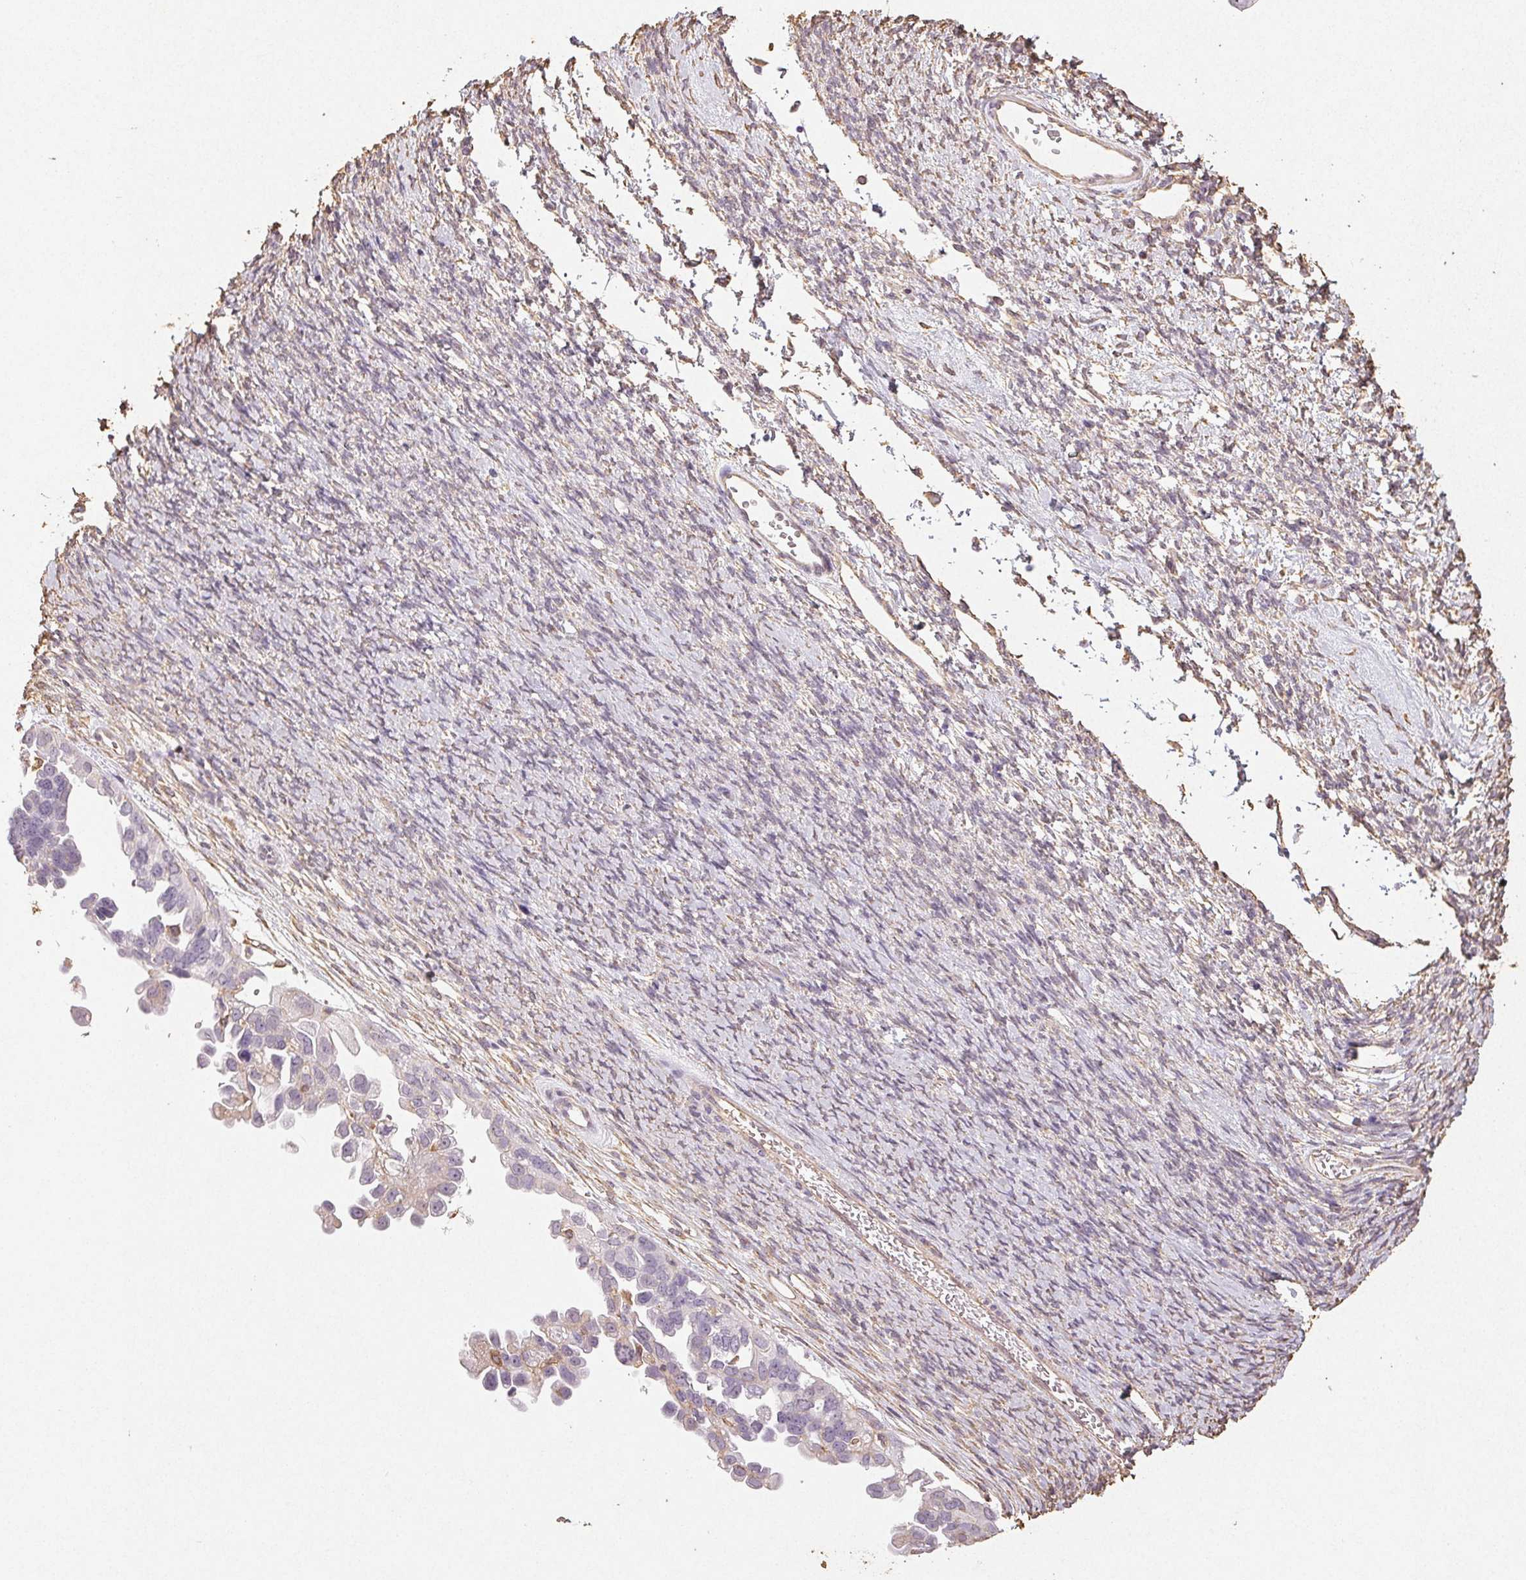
{"staining": {"intensity": "negative", "quantity": "none", "location": "none"}, "tissue": "ovarian cancer", "cell_type": "Tumor cells", "image_type": "cancer", "snomed": [{"axis": "morphology", "description": "Cystadenocarcinoma, serous, NOS"}, {"axis": "topography", "description": "Ovary"}], "caption": "High power microscopy micrograph of an immunohistochemistry (IHC) histopathology image of serous cystadenocarcinoma (ovarian), revealing no significant staining in tumor cells.", "gene": "COL7A1", "patient": {"sex": "female", "age": 53}}